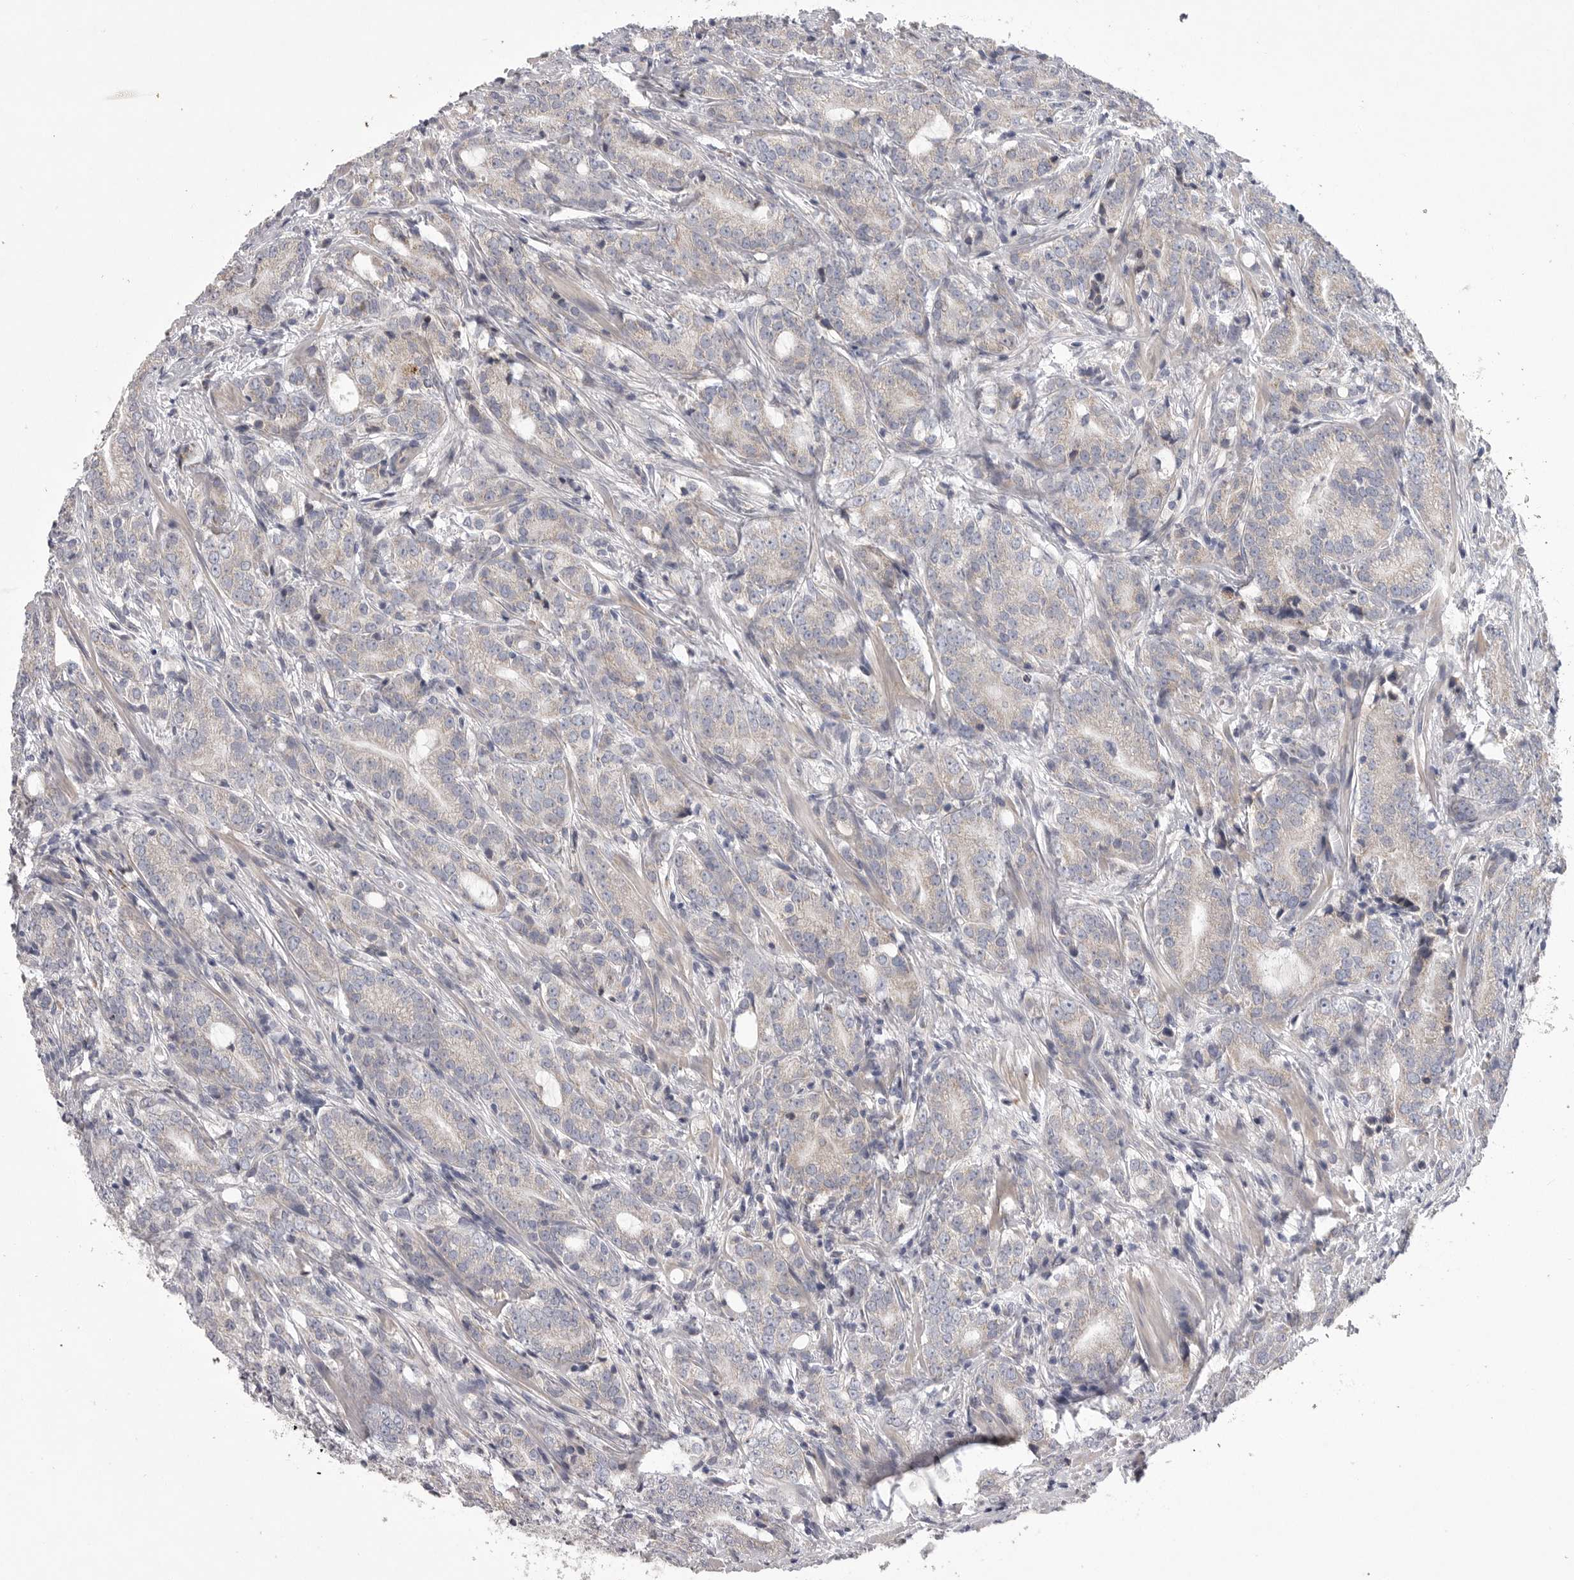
{"staining": {"intensity": "negative", "quantity": "none", "location": "none"}, "tissue": "prostate cancer", "cell_type": "Tumor cells", "image_type": "cancer", "snomed": [{"axis": "morphology", "description": "Adenocarcinoma, High grade"}, {"axis": "topography", "description": "Prostate"}], "caption": "This is a photomicrograph of immunohistochemistry staining of prostate high-grade adenocarcinoma, which shows no staining in tumor cells. (DAB immunohistochemistry (IHC) visualized using brightfield microscopy, high magnification).", "gene": "CRP", "patient": {"sex": "male", "age": 57}}